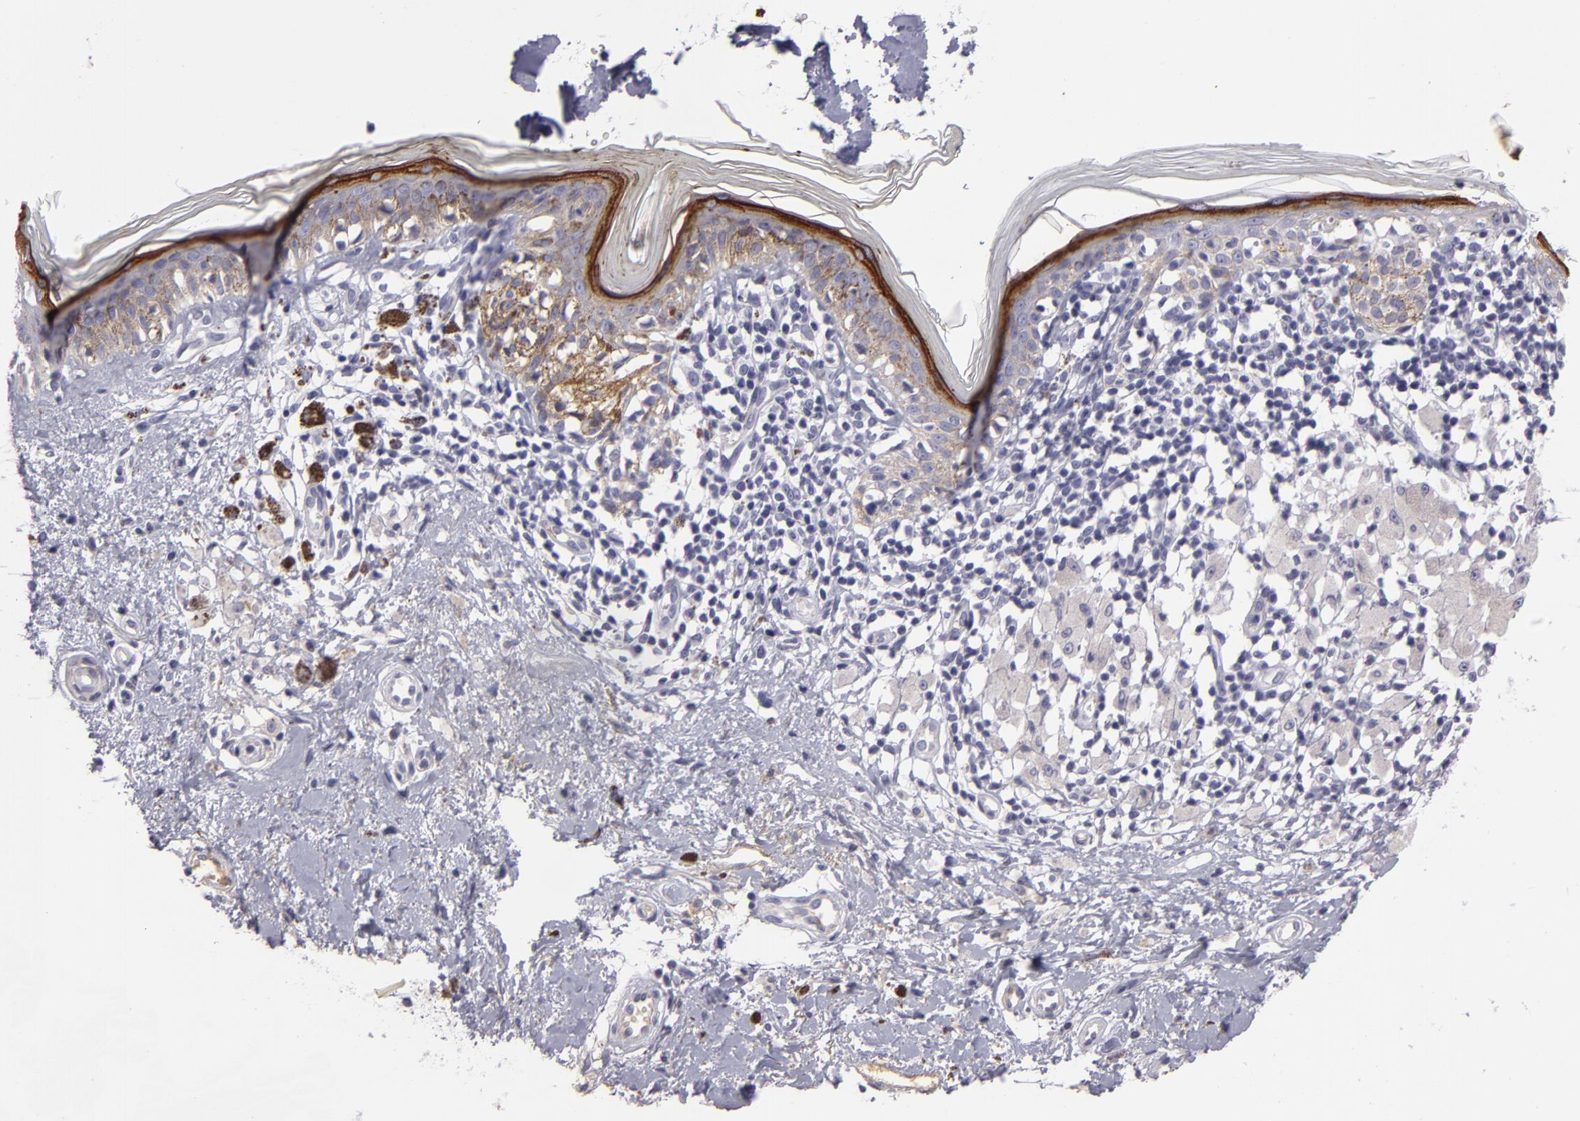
{"staining": {"intensity": "negative", "quantity": "none", "location": "none"}, "tissue": "melanoma", "cell_type": "Tumor cells", "image_type": "cancer", "snomed": [{"axis": "morphology", "description": "Malignant melanoma, NOS"}, {"axis": "topography", "description": "Skin"}], "caption": "Immunohistochemistry photomicrograph of human malignant melanoma stained for a protein (brown), which shows no expression in tumor cells. (IHC, brightfield microscopy, high magnification).", "gene": "CTNNB1", "patient": {"sex": "male", "age": 88}}